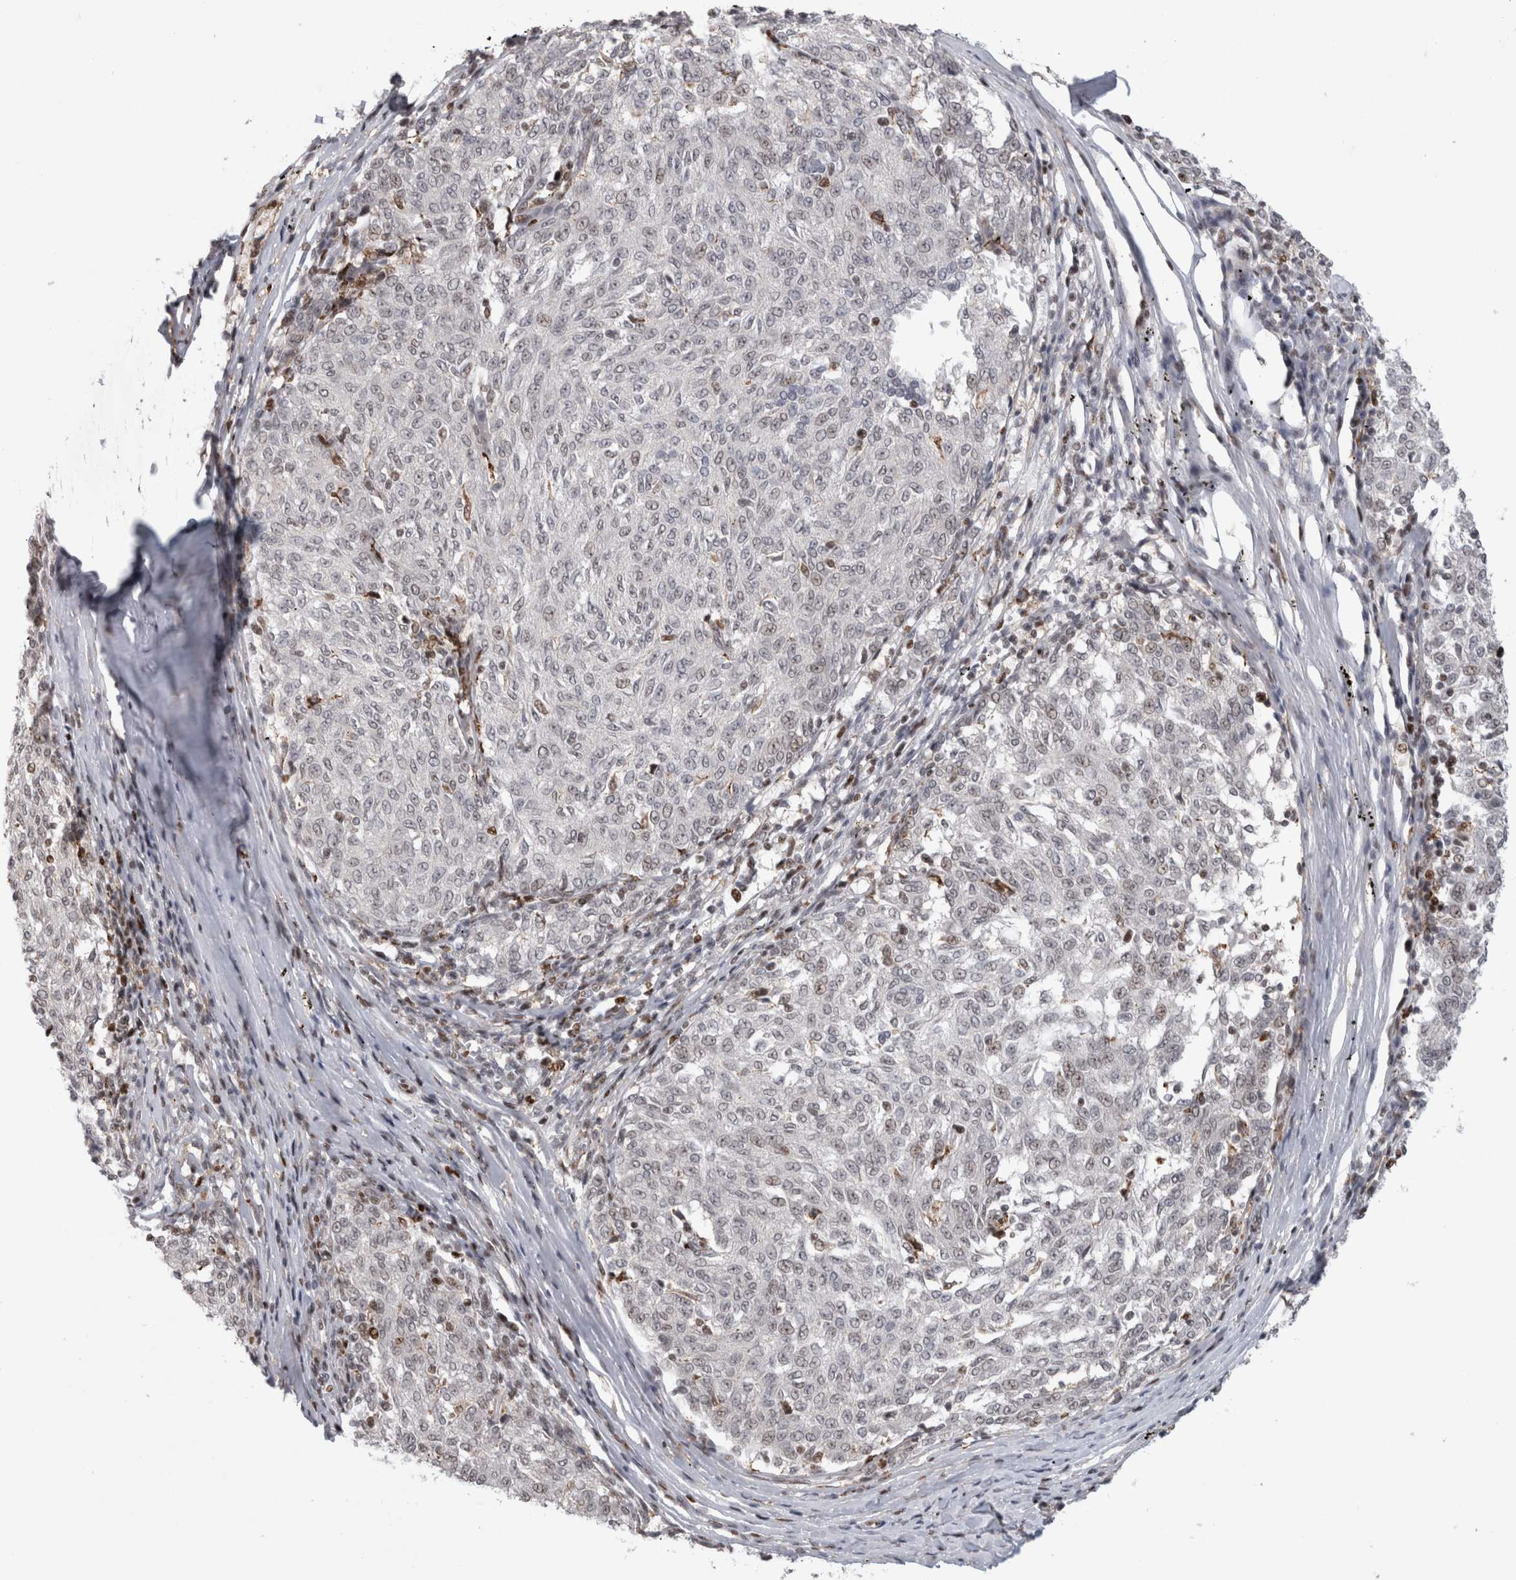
{"staining": {"intensity": "negative", "quantity": "none", "location": "none"}, "tissue": "melanoma", "cell_type": "Tumor cells", "image_type": "cancer", "snomed": [{"axis": "morphology", "description": "Malignant melanoma, NOS"}, {"axis": "topography", "description": "Skin"}], "caption": "This is a micrograph of immunohistochemistry staining of malignant melanoma, which shows no staining in tumor cells. The staining was performed using DAB (3,3'-diaminobenzidine) to visualize the protein expression in brown, while the nuclei were stained in blue with hematoxylin (Magnification: 20x).", "gene": "SRARP", "patient": {"sex": "female", "age": 72}}